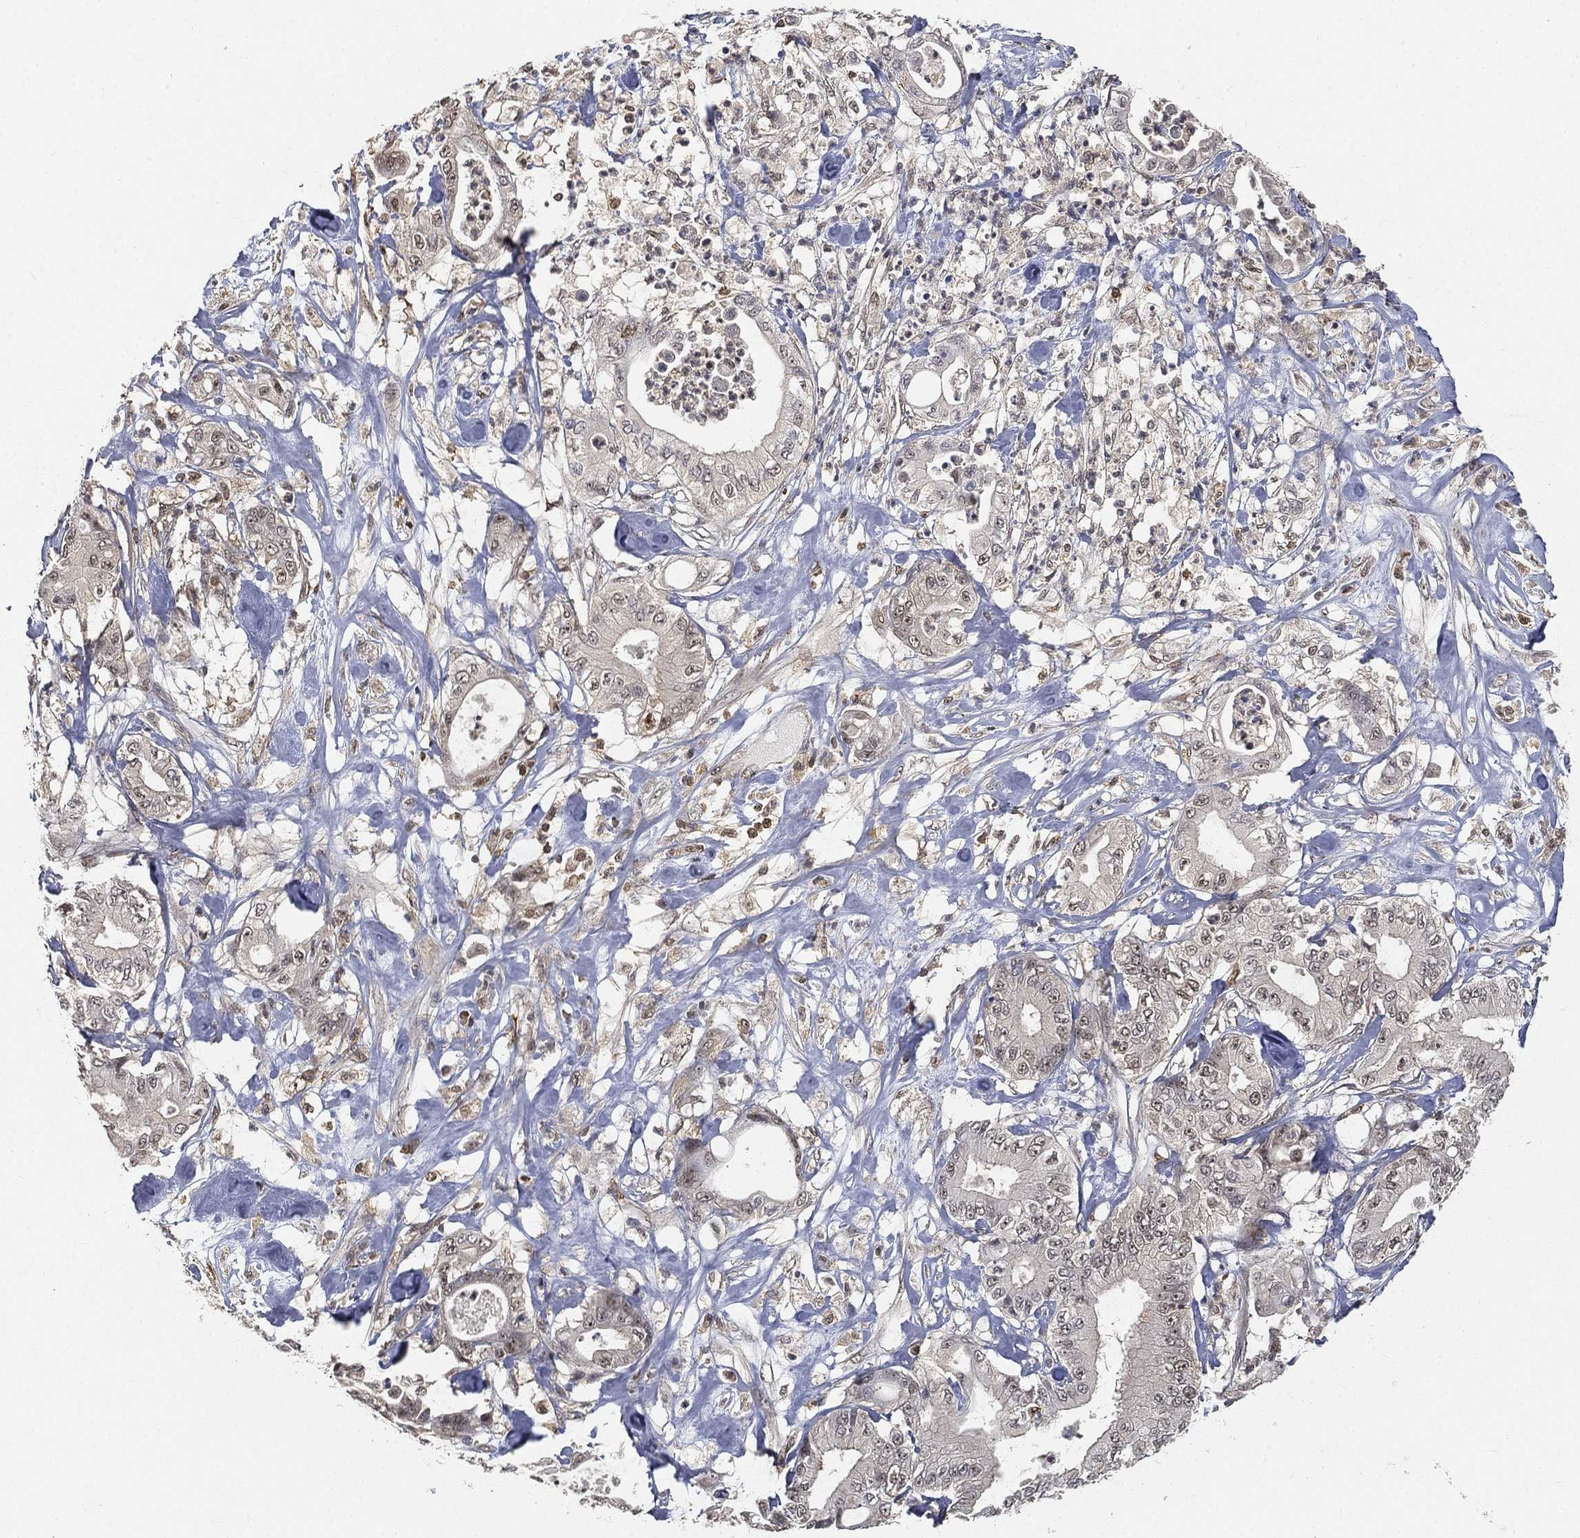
{"staining": {"intensity": "negative", "quantity": "none", "location": "none"}, "tissue": "pancreatic cancer", "cell_type": "Tumor cells", "image_type": "cancer", "snomed": [{"axis": "morphology", "description": "Adenocarcinoma, NOS"}, {"axis": "topography", "description": "Pancreas"}], "caption": "Immunohistochemistry (IHC) photomicrograph of neoplastic tissue: human pancreatic cancer (adenocarcinoma) stained with DAB displays no significant protein staining in tumor cells.", "gene": "WDR26", "patient": {"sex": "male", "age": 71}}